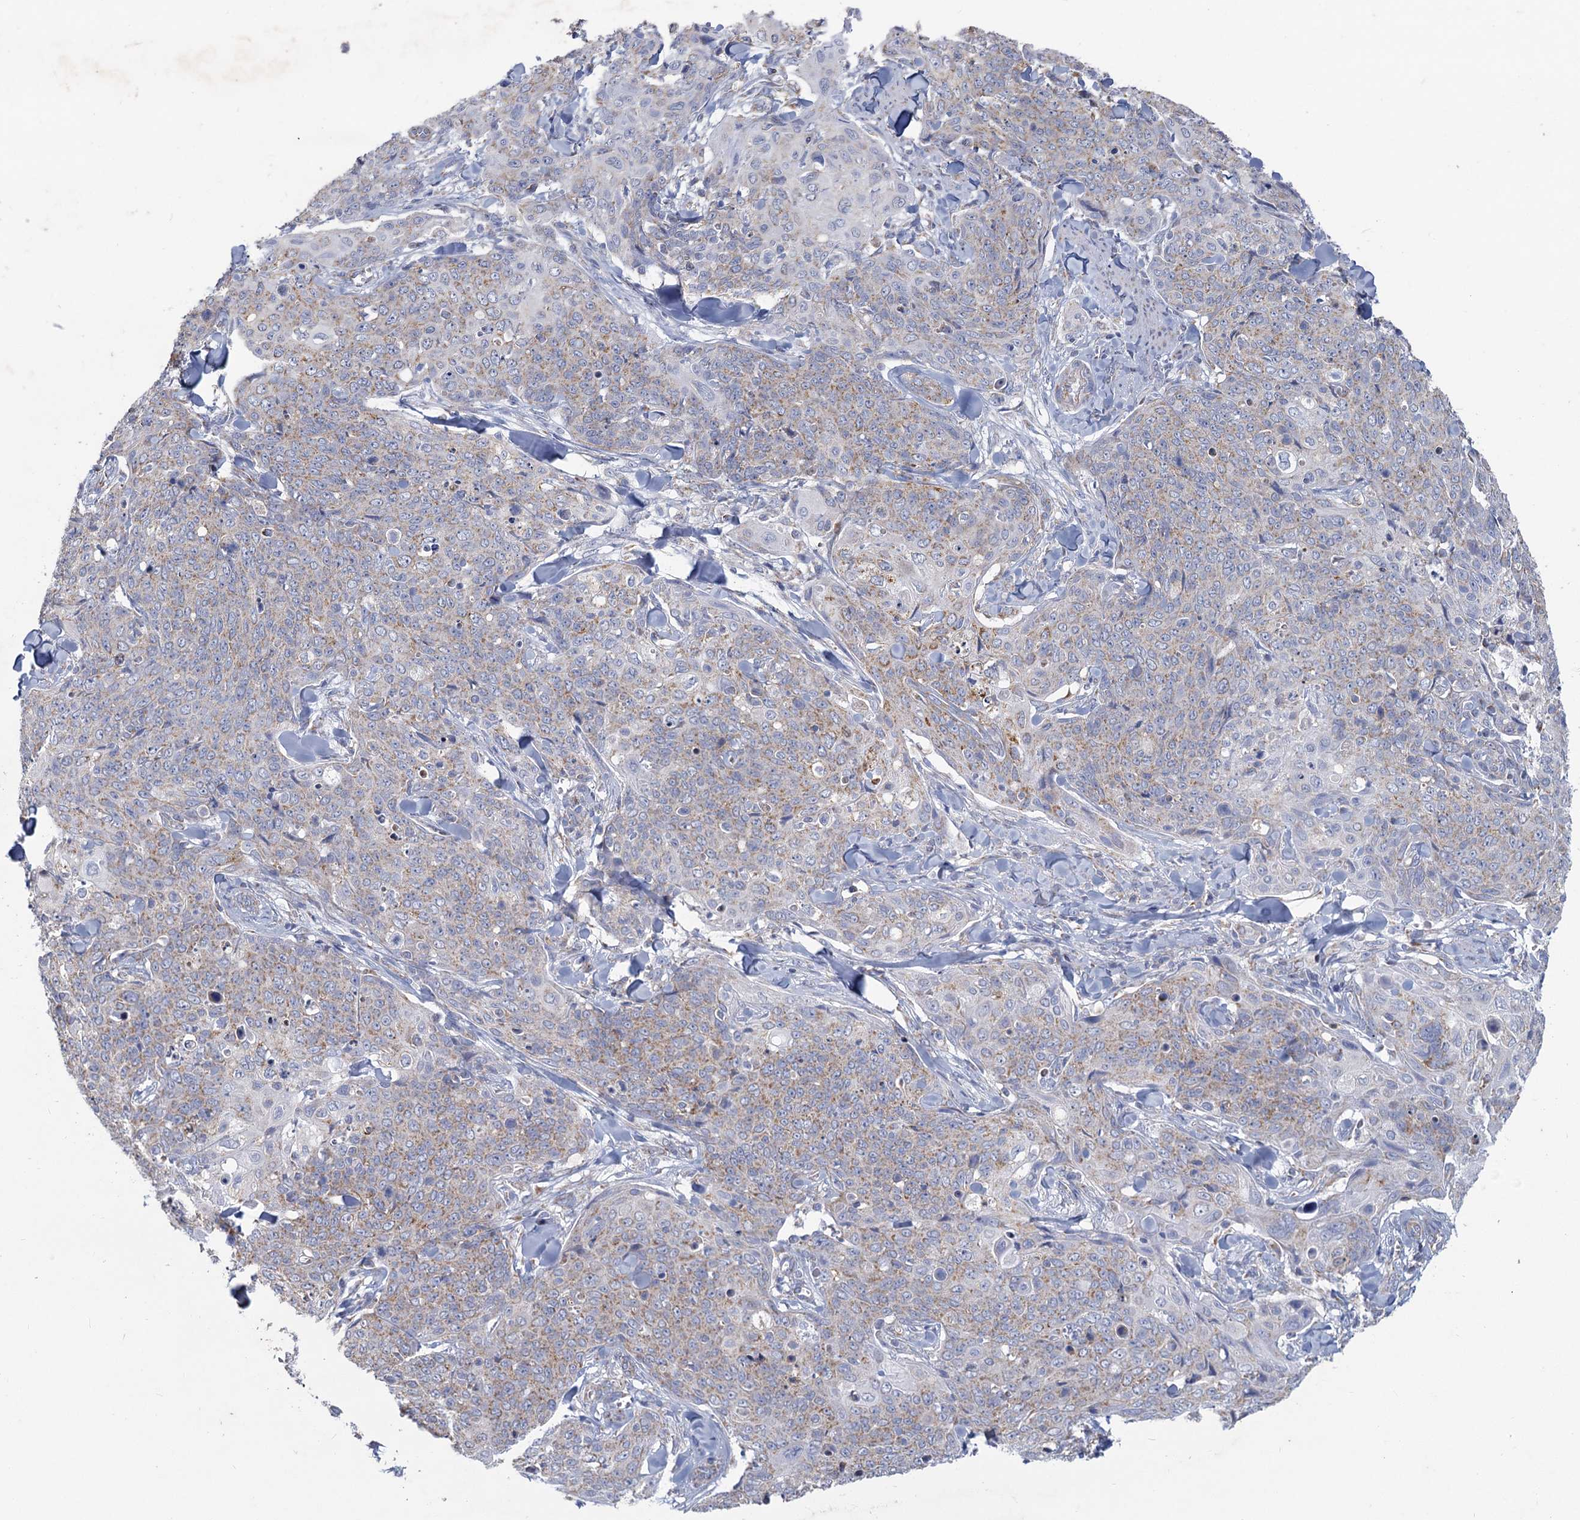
{"staining": {"intensity": "weak", "quantity": "25%-75%", "location": "cytoplasmic/membranous"}, "tissue": "skin cancer", "cell_type": "Tumor cells", "image_type": "cancer", "snomed": [{"axis": "morphology", "description": "Squamous cell carcinoma, NOS"}, {"axis": "topography", "description": "Skin"}, {"axis": "topography", "description": "Vulva"}], "caption": "Weak cytoplasmic/membranous protein staining is appreciated in approximately 25%-75% of tumor cells in skin cancer (squamous cell carcinoma).", "gene": "NDUFC2", "patient": {"sex": "female", "age": 85}}